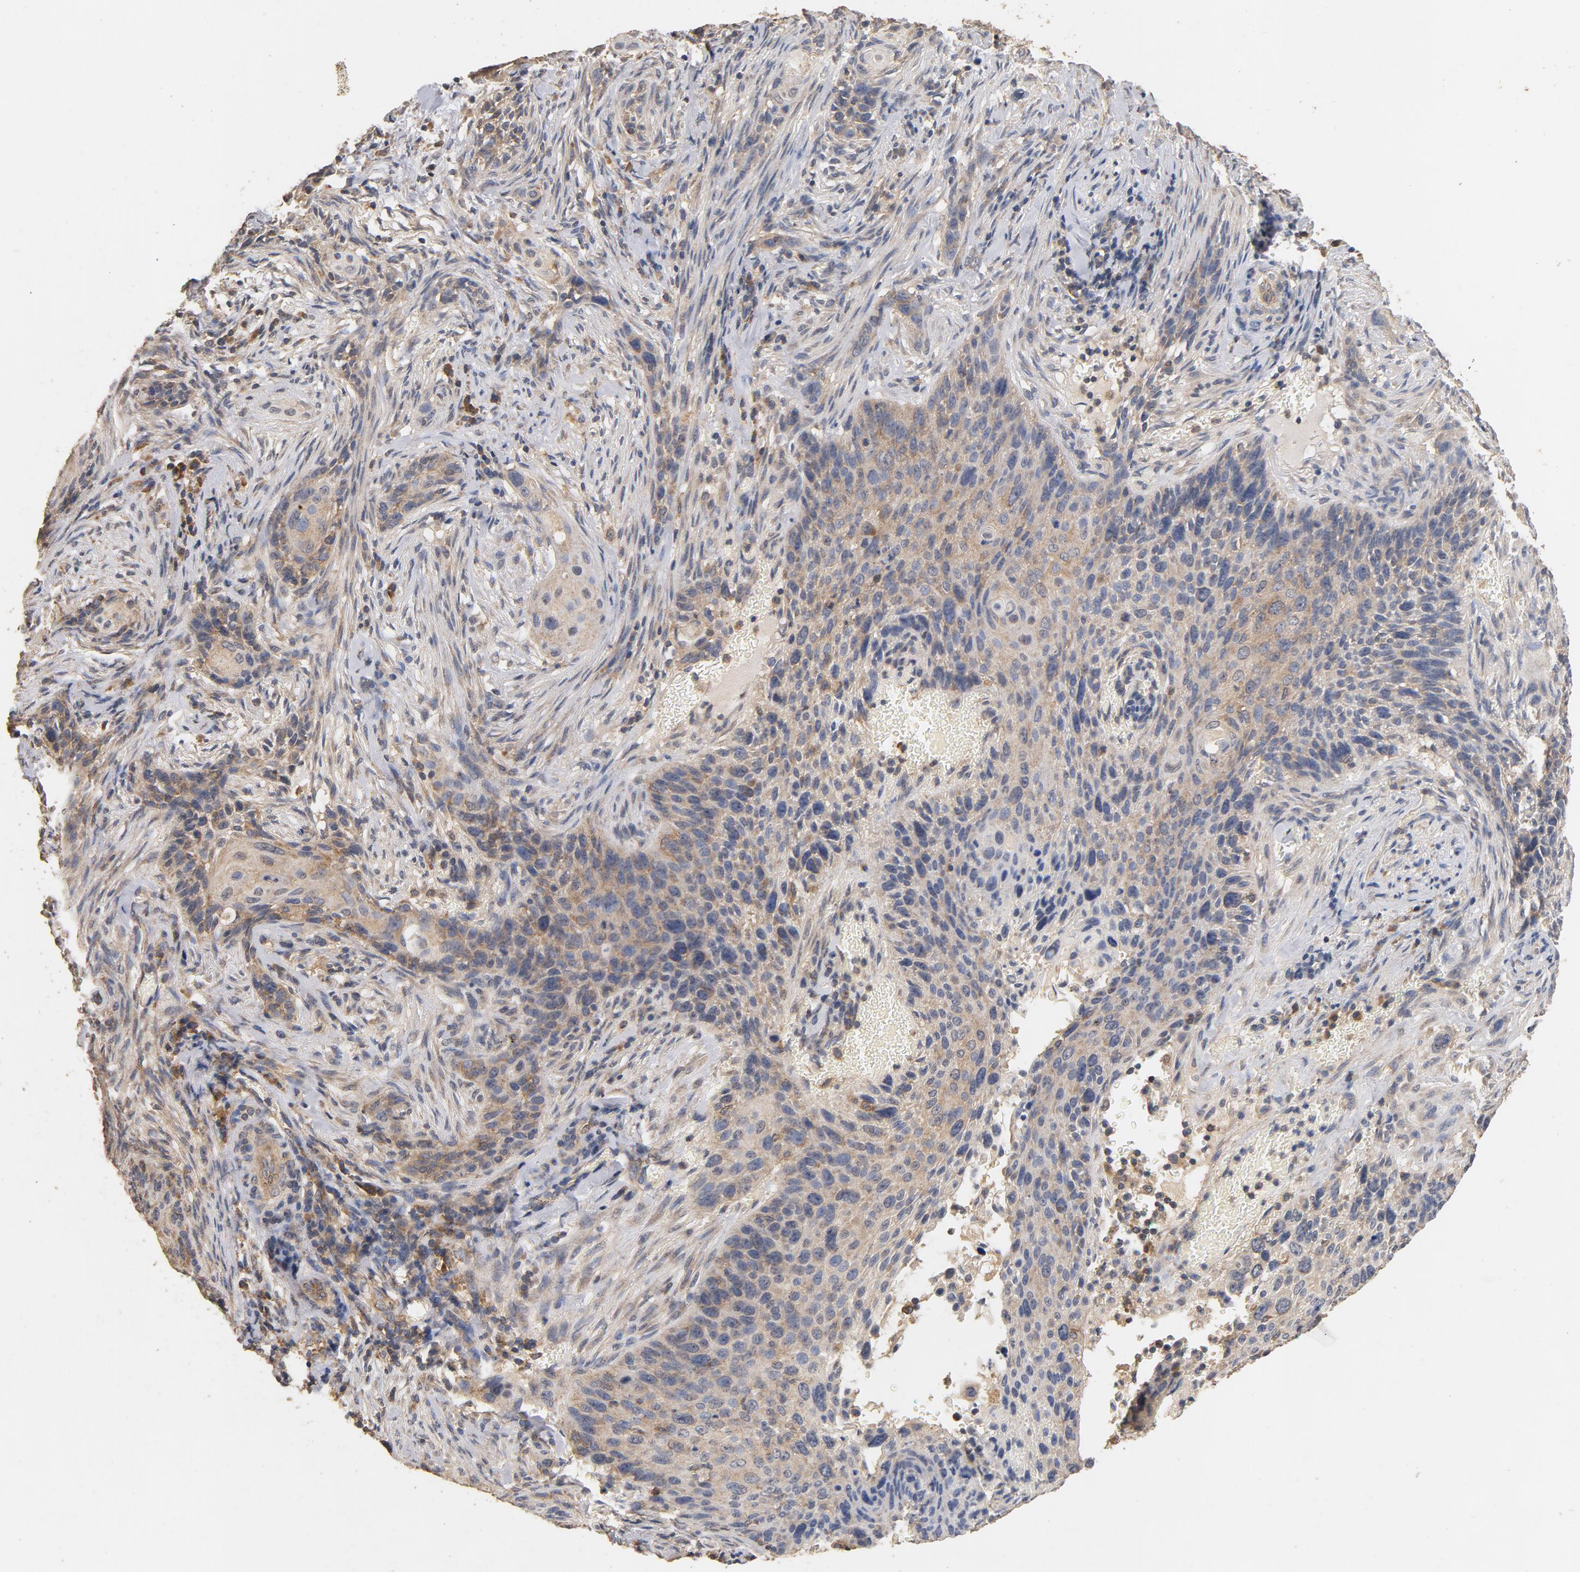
{"staining": {"intensity": "moderate", "quantity": ">75%", "location": "cytoplasmic/membranous"}, "tissue": "cervical cancer", "cell_type": "Tumor cells", "image_type": "cancer", "snomed": [{"axis": "morphology", "description": "Squamous cell carcinoma, NOS"}, {"axis": "topography", "description": "Cervix"}], "caption": "Protein staining displays moderate cytoplasmic/membranous positivity in about >75% of tumor cells in squamous cell carcinoma (cervical).", "gene": "DDX6", "patient": {"sex": "female", "age": 33}}